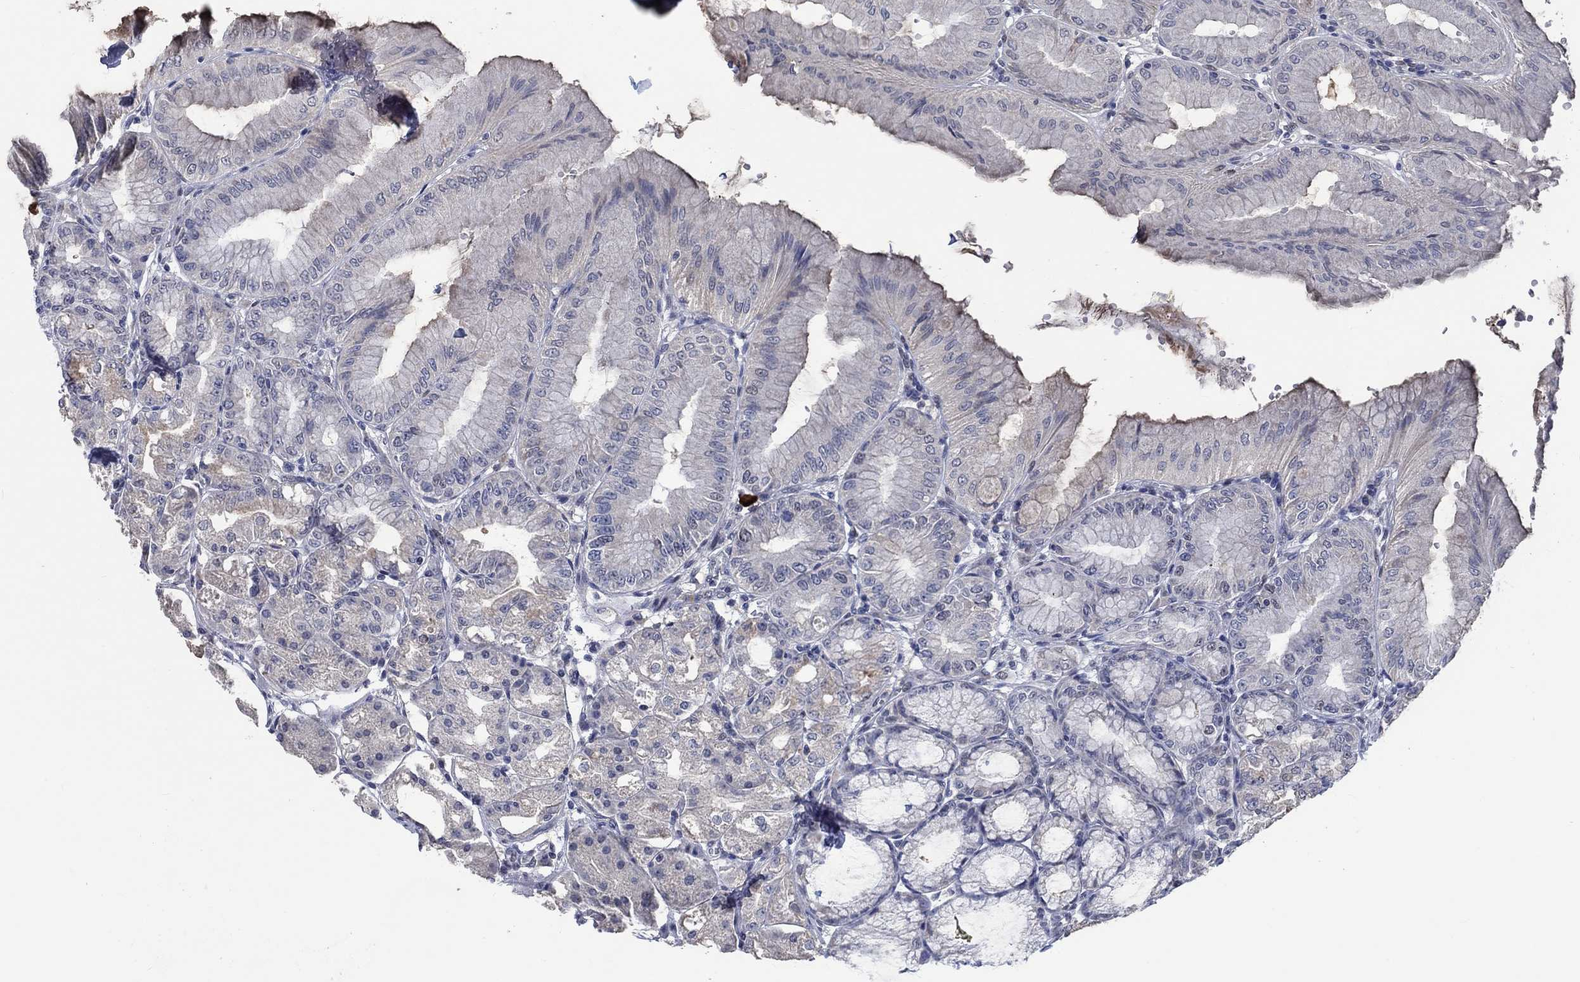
{"staining": {"intensity": "moderate", "quantity": "<25%", "location": "cytoplasmic/membranous"}, "tissue": "stomach", "cell_type": "Glandular cells", "image_type": "normal", "snomed": [{"axis": "morphology", "description": "Normal tissue, NOS"}, {"axis": "topography", "description": "Stomach"}], "caption": "Immunohistochemistry (IHC) of unremarkable stomach reveals low levels of moderate cytoplasmic/membranous staining in approximately <25% of glandular cells.", "gene": "HTN1", "patient": {"sex": "male", "age": 71}}